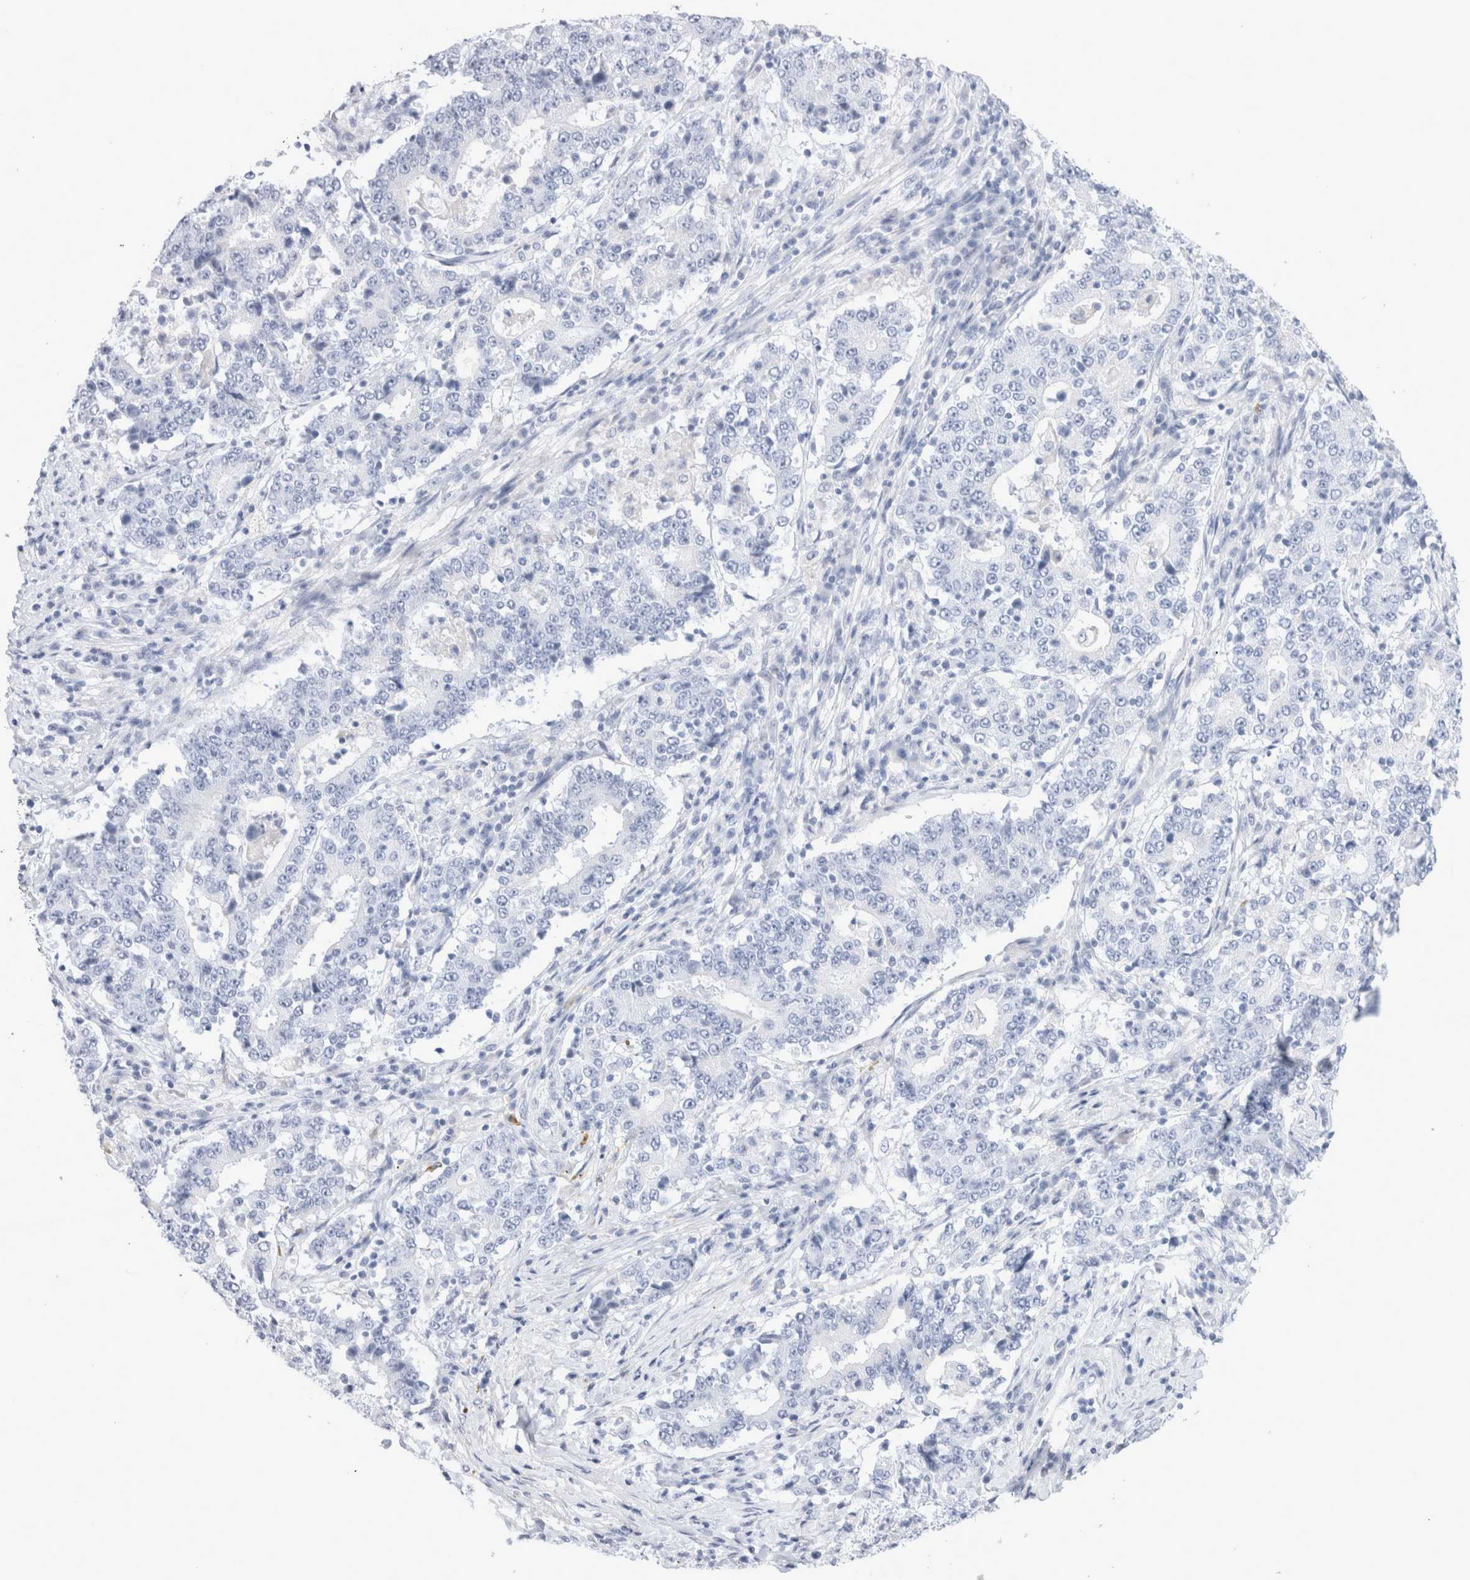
{"staining": {"intensity": "negative", "quantity": "none", "location": "none"}, "tissue": "stomach cancer", "cell_type": "Tumor cells", "image_type": "cancer", "snomed": [{"axis": "morphology", "description": "Adenocarcinoma, NOS"}, {"axis": "topography", "description": "Stomach"}], "caption": "A high-resolution micrograph shows IHC staining of adenocarcinoma (stomach), which demonstrates no significant expression in tumor cells.", "gene": "MUC15", "patient": {"sex": "male", "age": 59}}